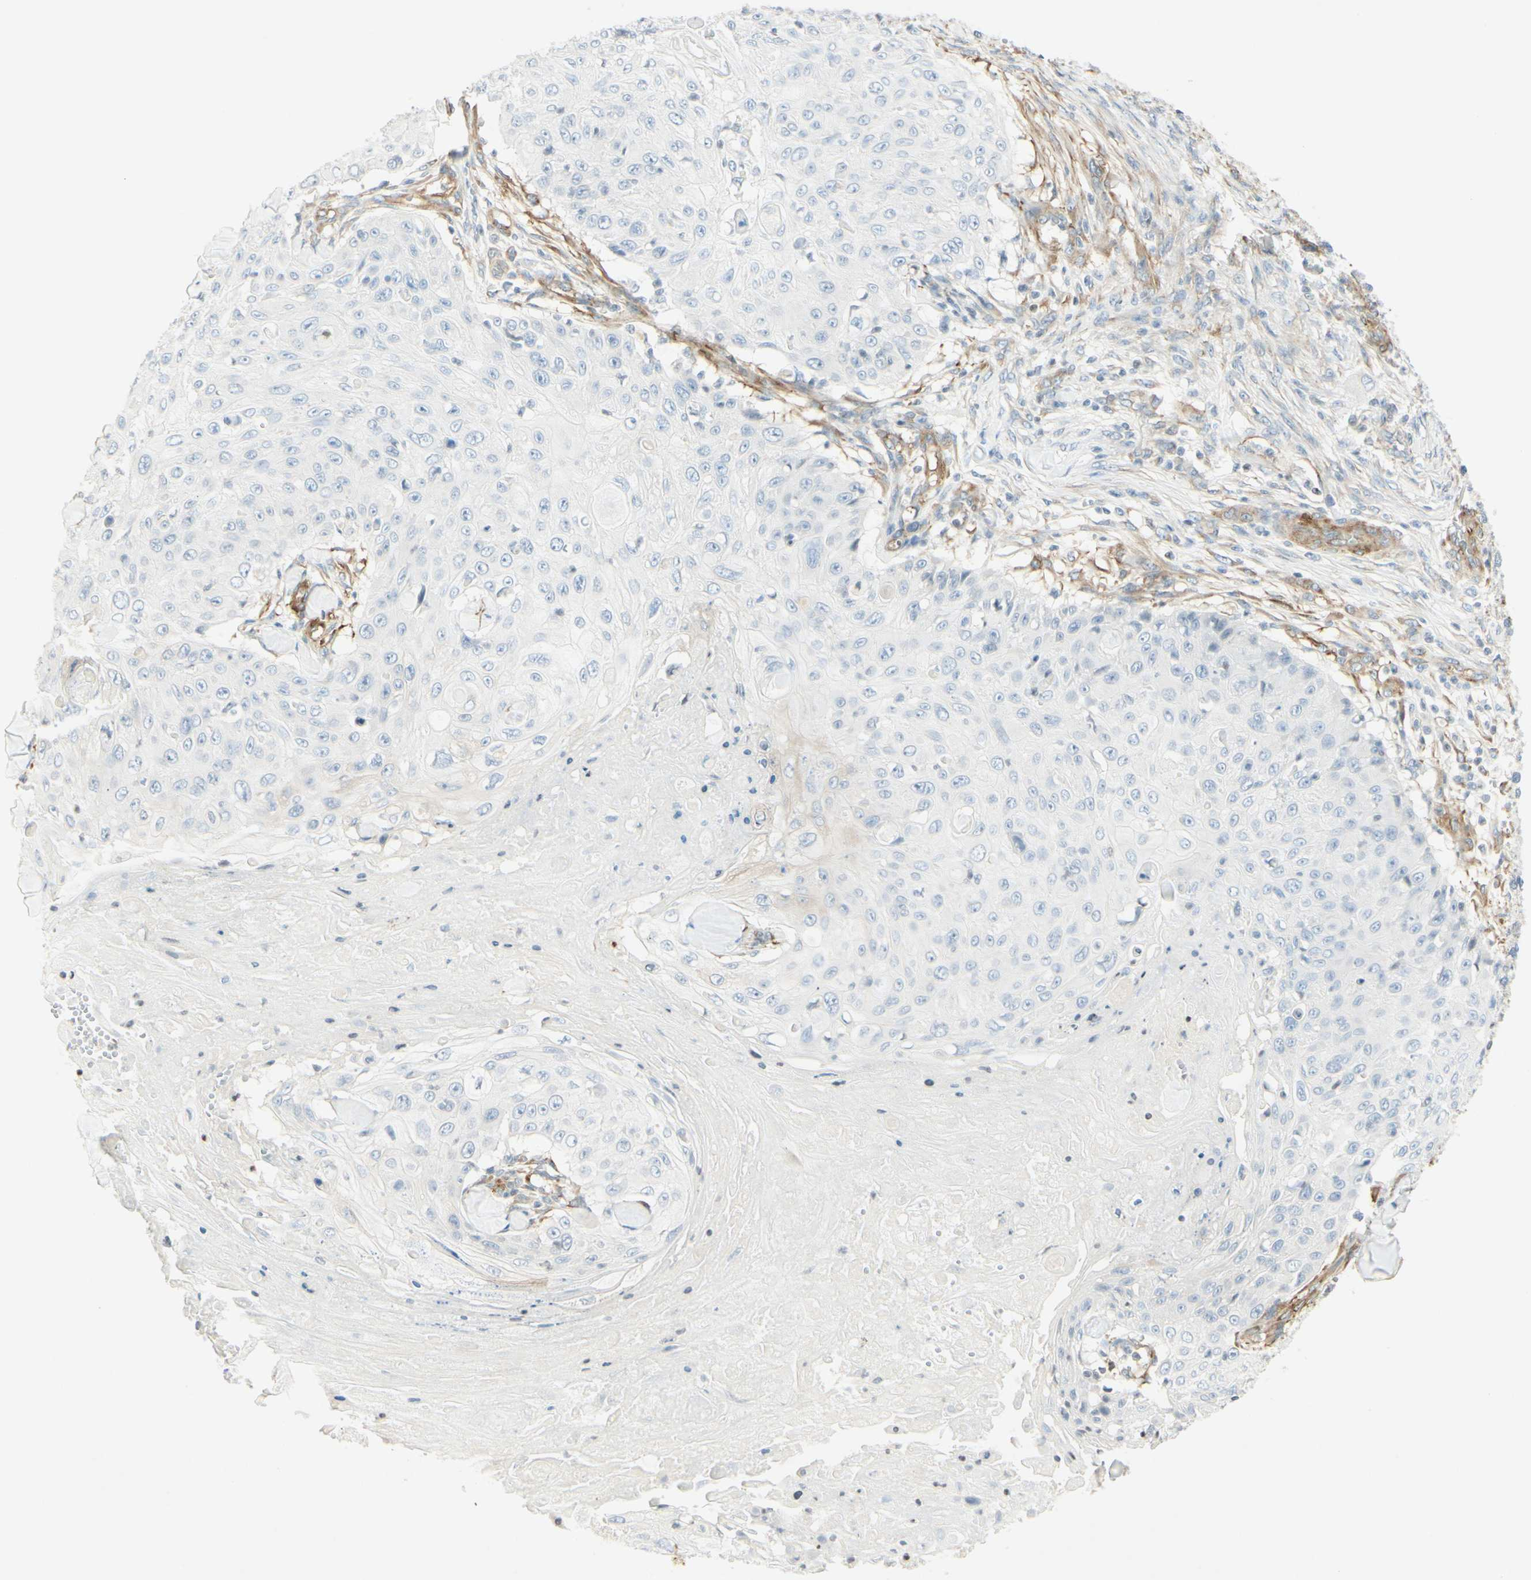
{"staining": {"intensity": "negative", "quantity": "none", "location": "none"}, "tissue": "skin cancer", "cell_type": "Tumor cells", "image_type": "cancer", "snomed": [{"axis": "morphology", "description": "Squamous cell carcinoma, NOS"}, {"axis": "topography", "description": "Skin"}], "caption": "IHC photomicrograph of human skin cancer (squamous cell carcinoma) stained for a protein (brown), which reveals no positivity in tumor cells. (Stains: DAB (3,3'-diaminobenzidine) IHC with hematoxylin counter stain, Microscopy: brightfield microscopy at high magnification).", "gene": "MAP1B", "patient": {"sex": "male", "age": 86}}